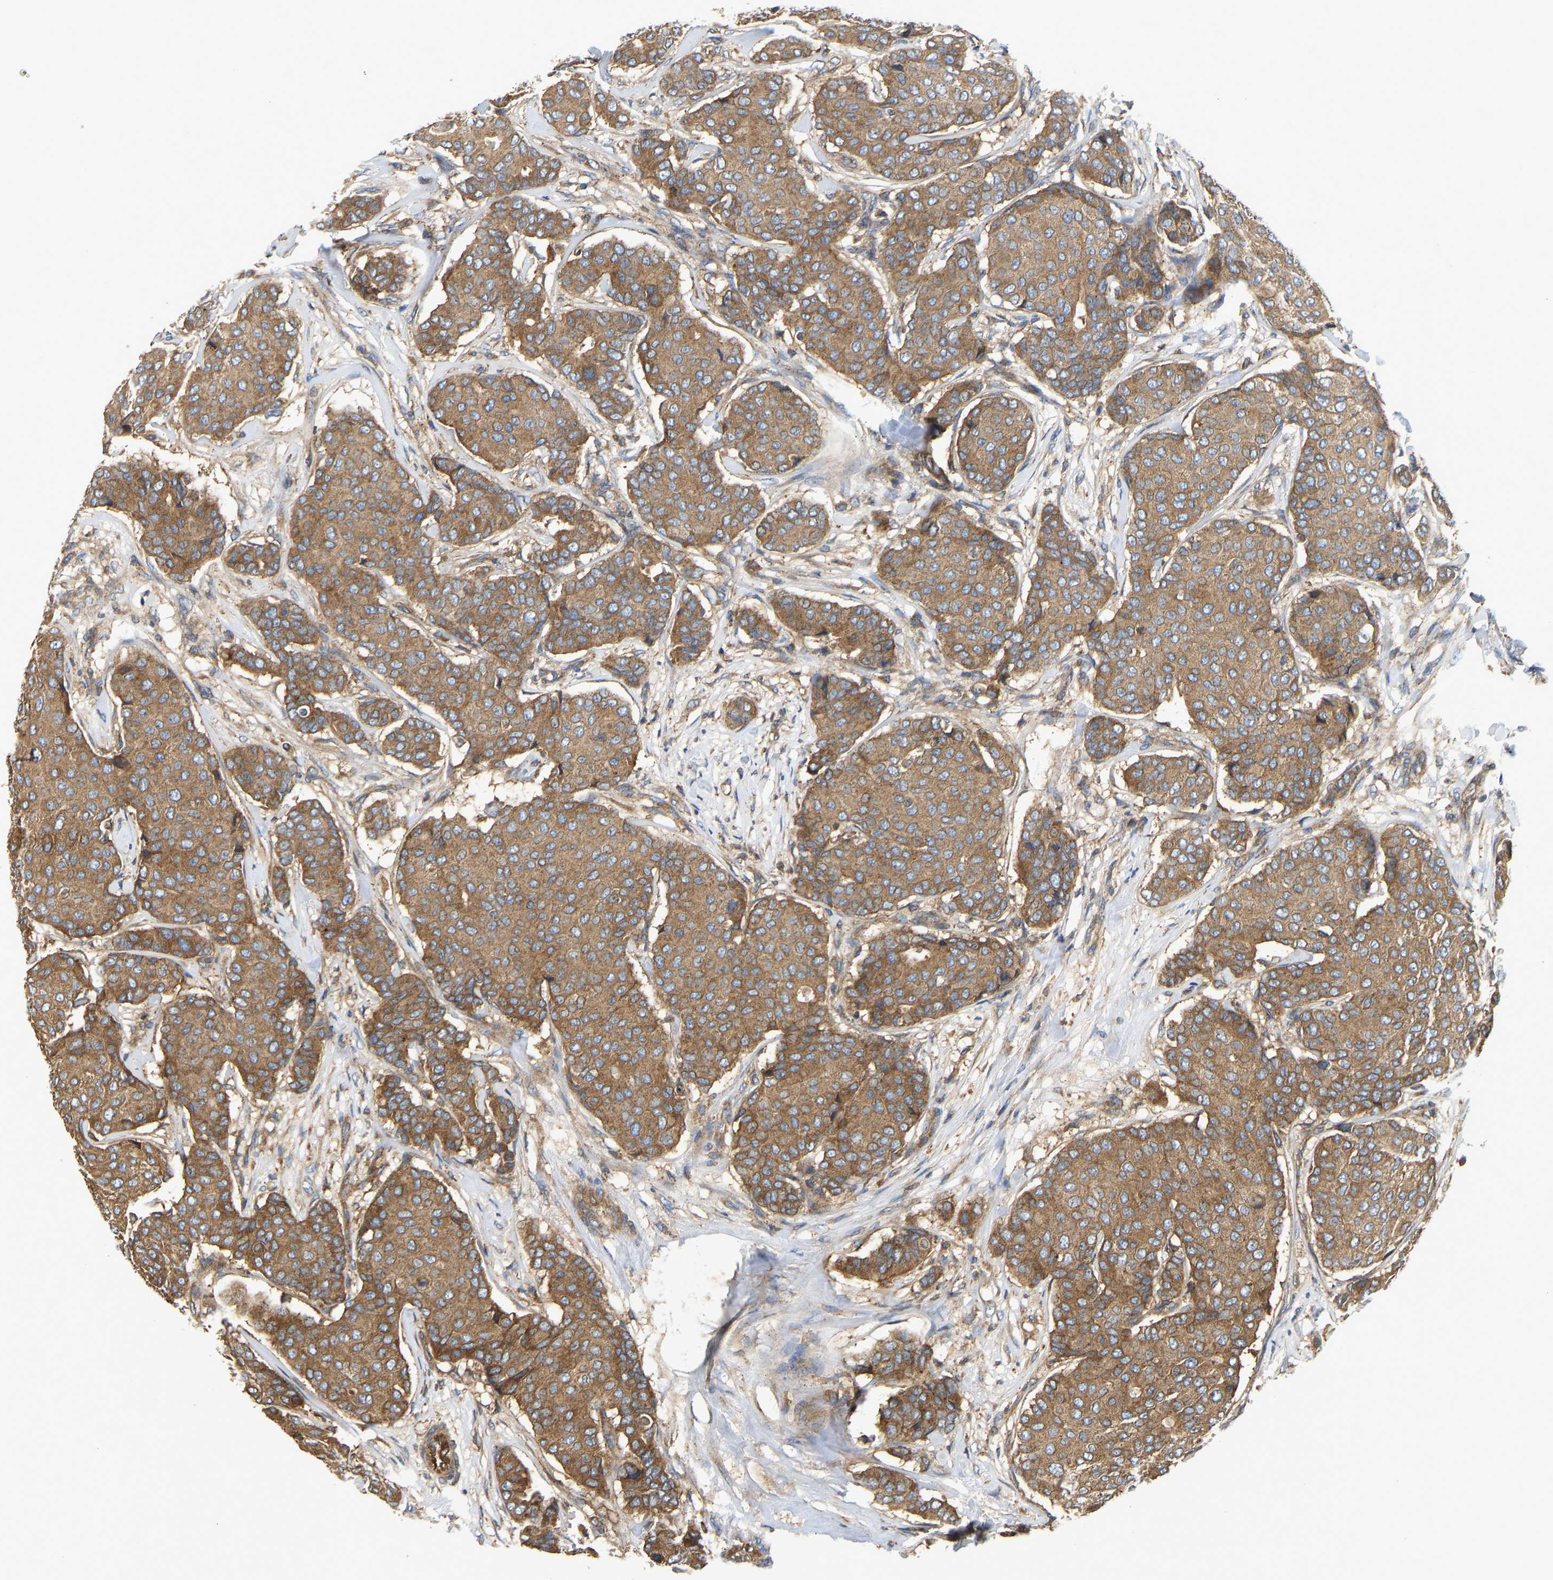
{"staining": {"intensity": "moderate", "quantity": ">75%", "location": "cytoplasmic/membranous"}, "tissue": "breast cancer", "cell_type": "Tumor cells", "image_type": "cancer", "snomed": [{"axis": "morphology", "description": "Duct carcinoma"}, {"axis": "topography", "description": "Breast"}], "caption": "High-power microscopy captured an immunohistochemistry (IHC) image of breast cancer (infiltrating ductal carcinoma), revealing moderate cytoplasmic/membranous expression in about >75% of tumor cells.", "gene": "FLNB", "patient": {"sex": "female", "age": 75}}